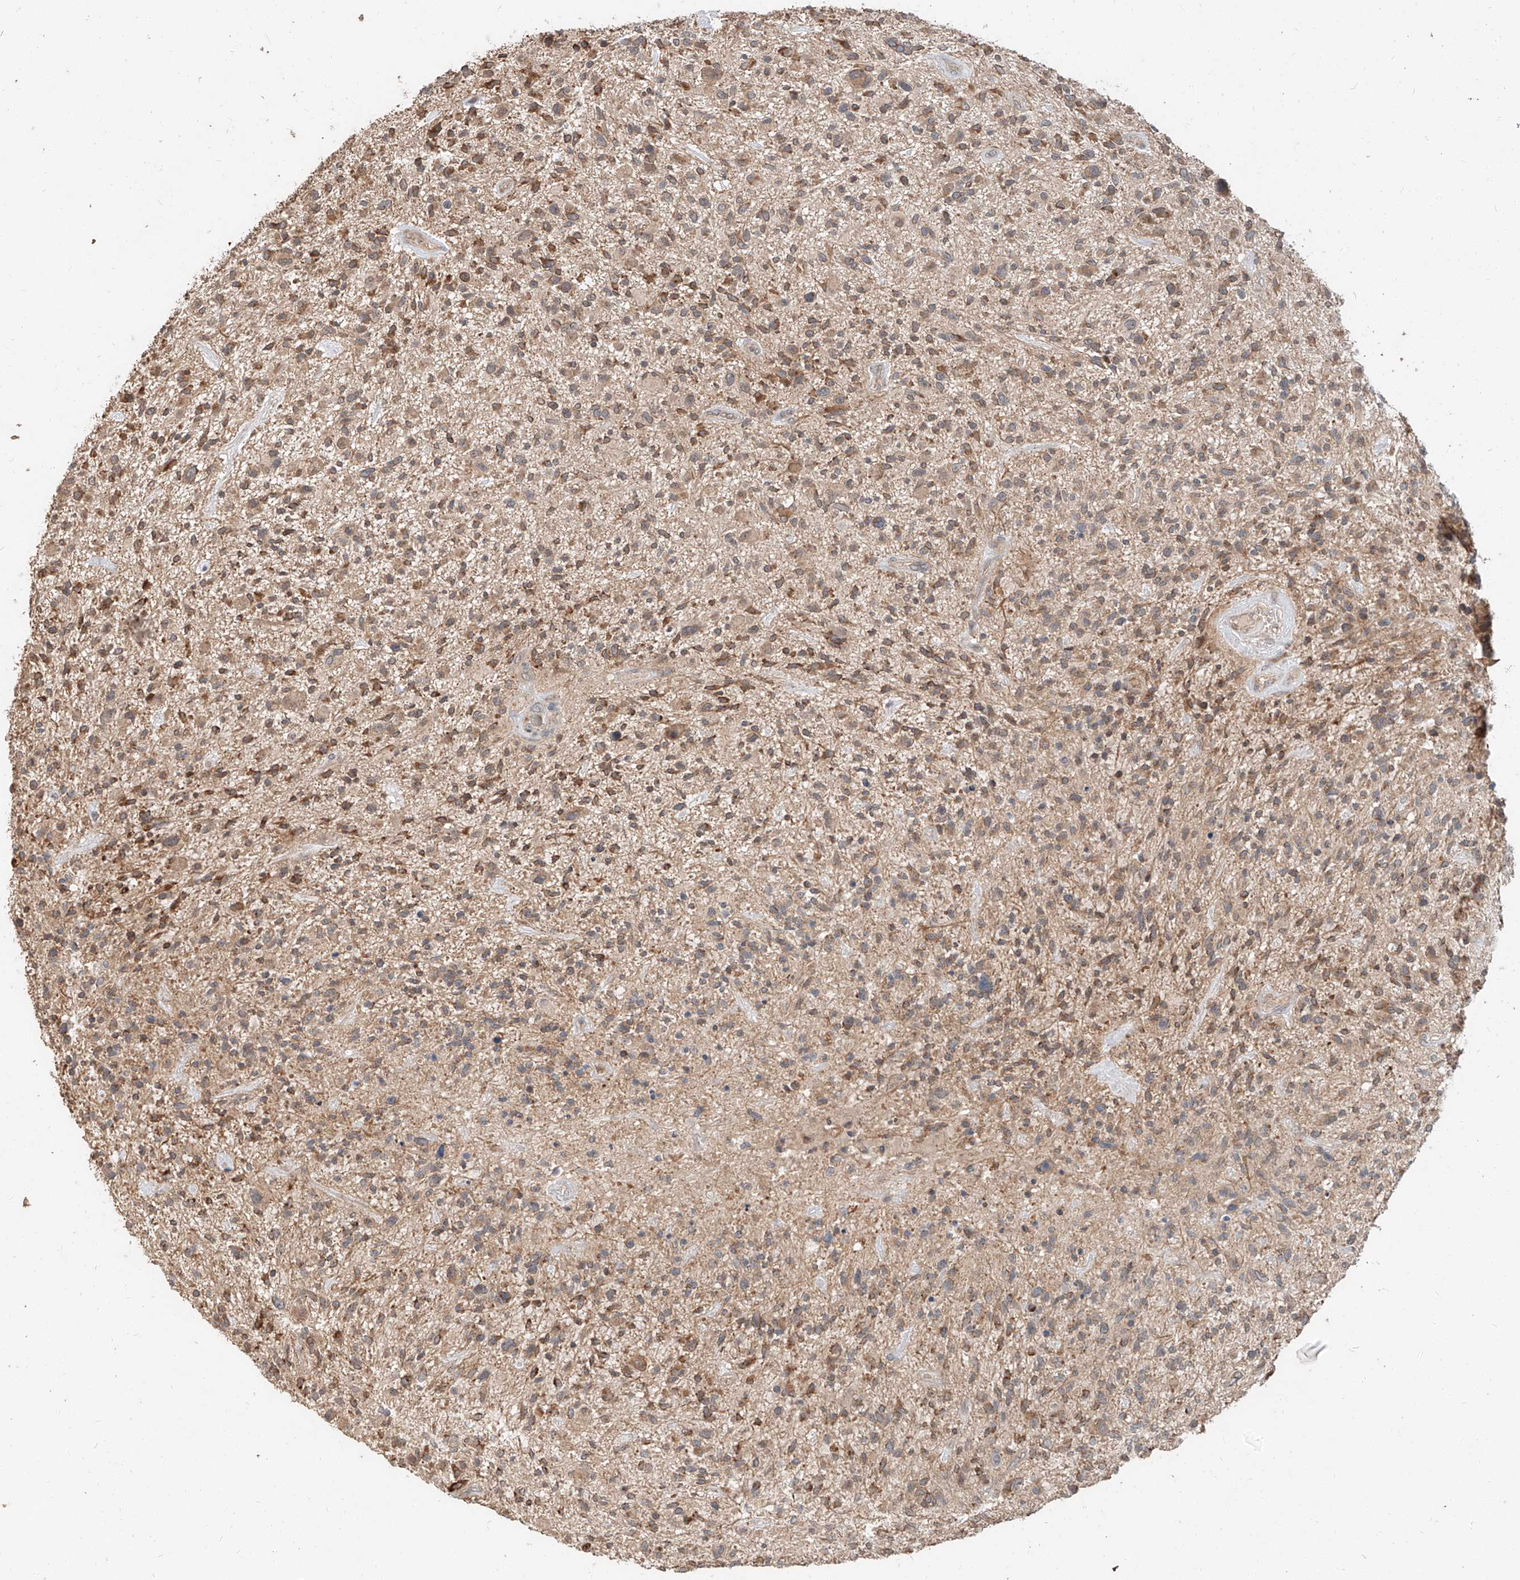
{"staining": {"intensity": "moderate", "quantity": ">75%", "location": "cytoplasmic/membranous"}, "tissue": "glioma", "cell_type": "Tumor cells", "image_type": "cancer", "snomed": [{"axis": "morphology", "description": "Glioma, malignant, High grade"}, {"axis": "topography", "description": "Brain"}], "caption": "This micrograph exhibits glioma stained with immunohistochemistry to label a protein in brown. The cytoplasmic/membranous of tumor cells show moderate positivity for the protein. Nuclei are counter-stained blue.", "gene": "STX19", "patient": {"sex": "male", "age": 47}}